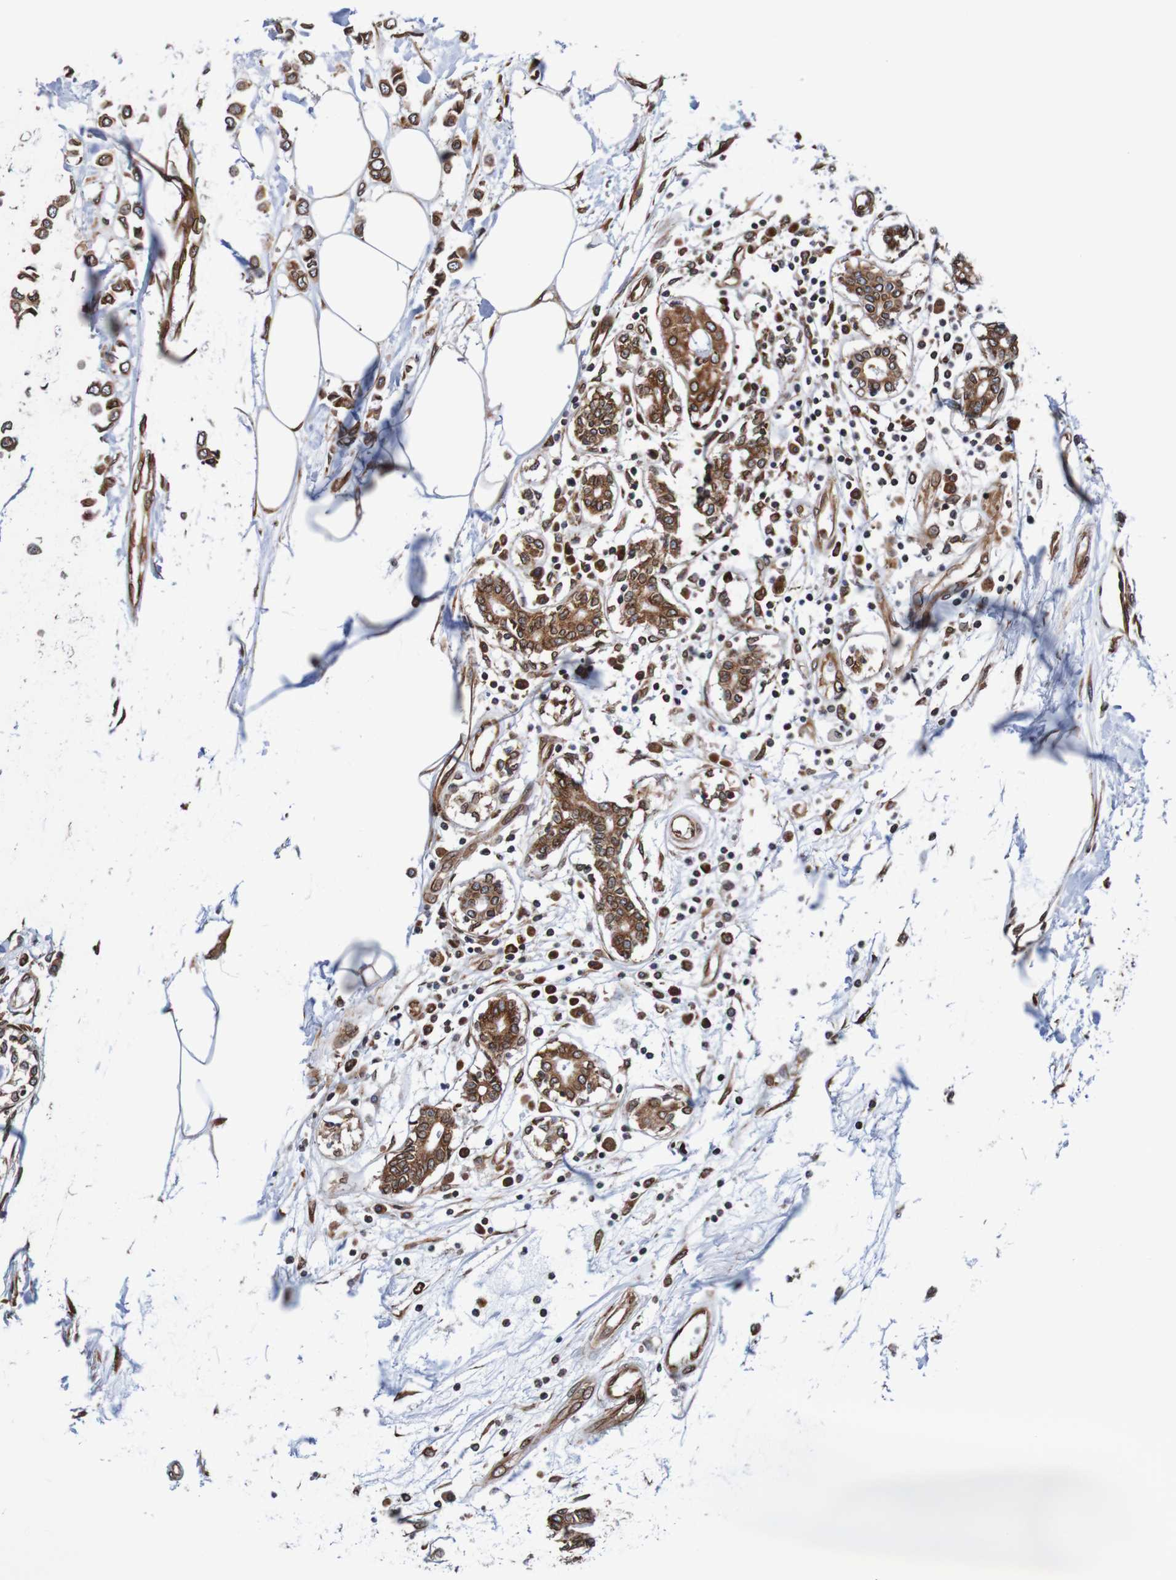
{"staining": {"intensity": "strong", "quantity": ">75%", "location": "cytoplasmic/membranous,nuclear"}, "tissue": "breast cancer", "cell_type": "Tumor cells", "image_type": "cancer", "snomed": [{"axis": "morphology", "description": "Lobular carcinoma"}, {"axis": "topography", "description": "Breast"}], "caption": "Immunohistochemistry (IHC) histopathology image of neoplastic tissue: breast cancer stained using immunohistochemistry shows high levels of strong protein expression localized specifically in the cytoplasmic/membranous and nuclear of tumor cells, appearing as a cytoplasmic/membranous and nuclear brown color.", "gene": "TMEM109", "patient": {"sex": "female", "age": 51}}